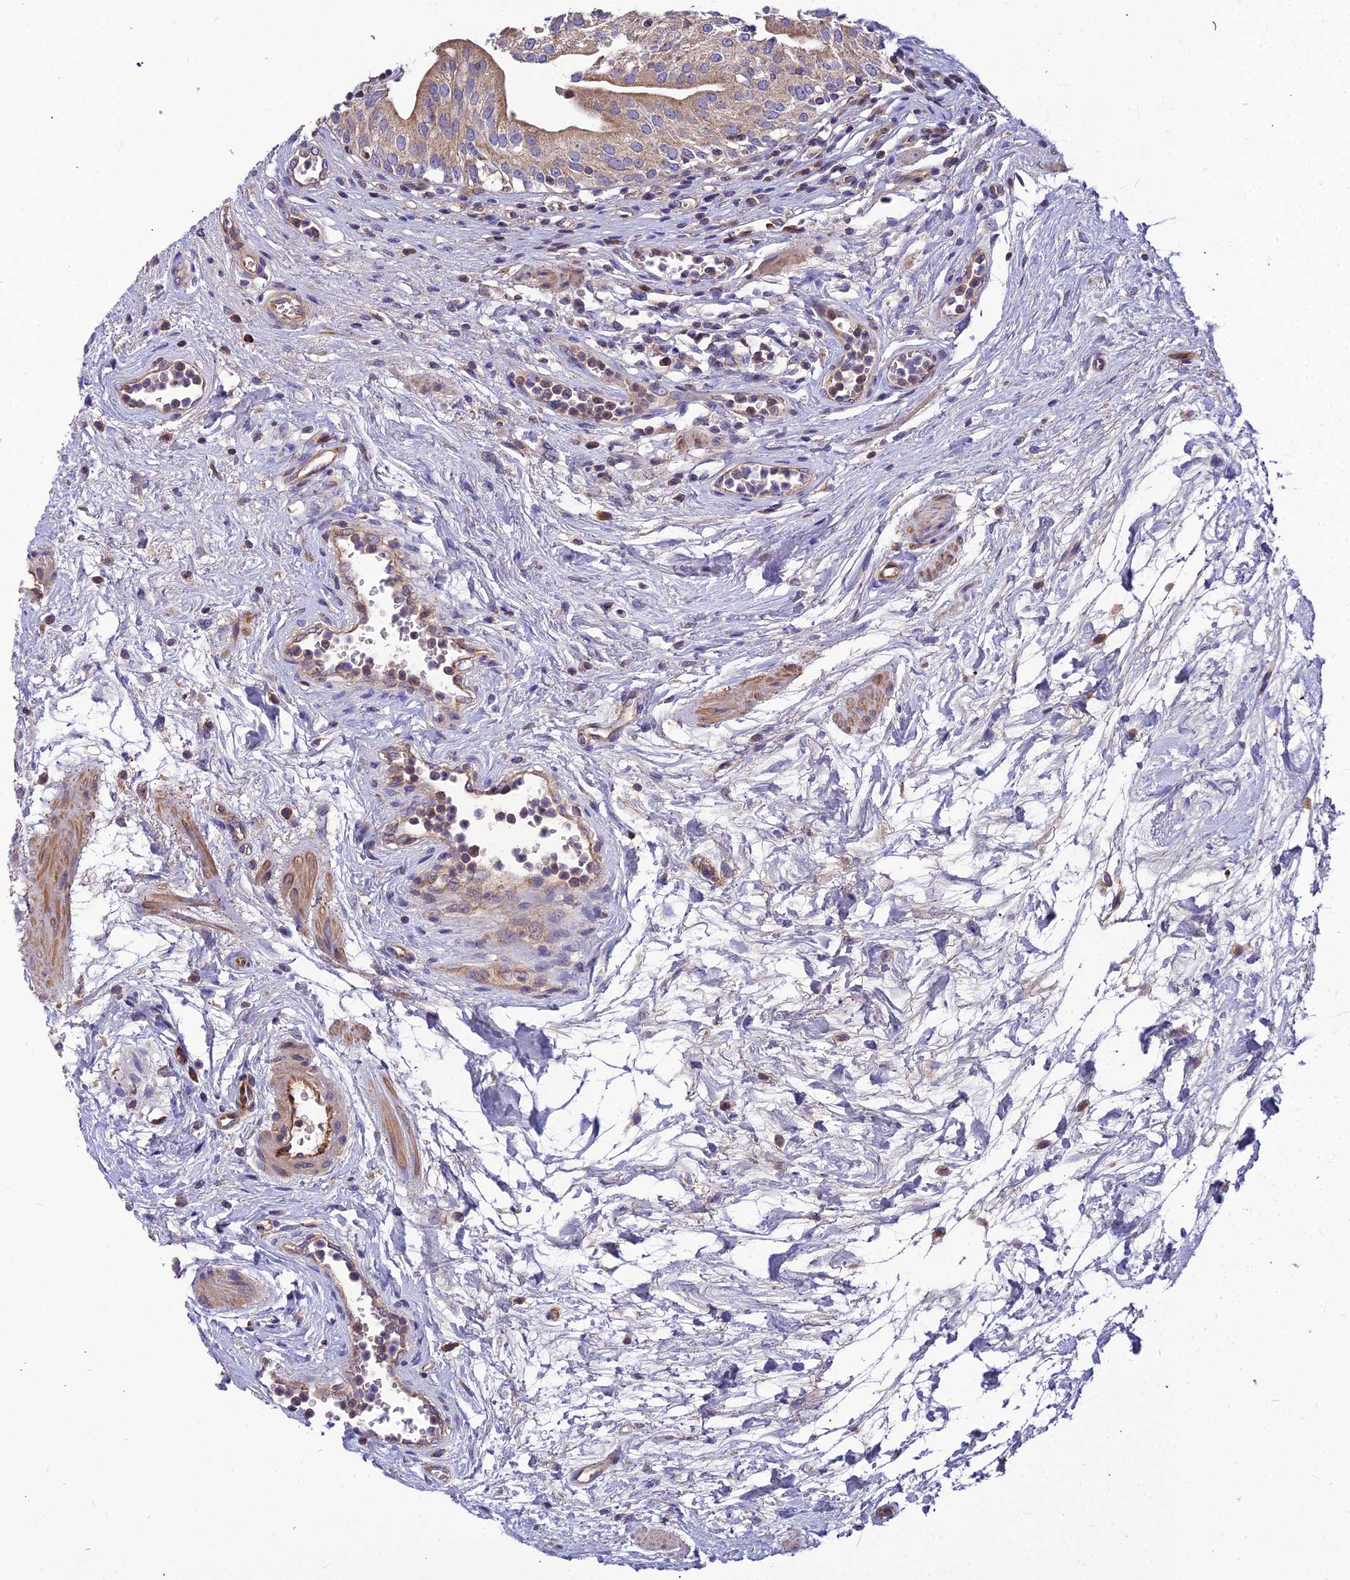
{"staining": {"intensity": "weak", "quantity": "25%-75%", "location": "cytoplasmic/membranous"}, "tissue": "urinary bladder", "cell_type": "Urothelial cells", "image_type": "normal", "snomed": [{"axis": "morphology", "description": "Normal tissue, NOS"}, {"axis": "morphology", "description": "Inflammation, NOS"}, {"axis": "topography", "description": "Urinary bladder"}], "caption": "IHC of normal human urinary bladder displays low levels of weak cytoplasmic/membranous expression in approximately 25%-75% of urothelial cells. (Stains: DAB in brown, nuclei in blue, Microscopy: brightfield microscopy at high magnification).", "gene": "ASPHD1", "patient": {"sex": "male", "age": 63}}